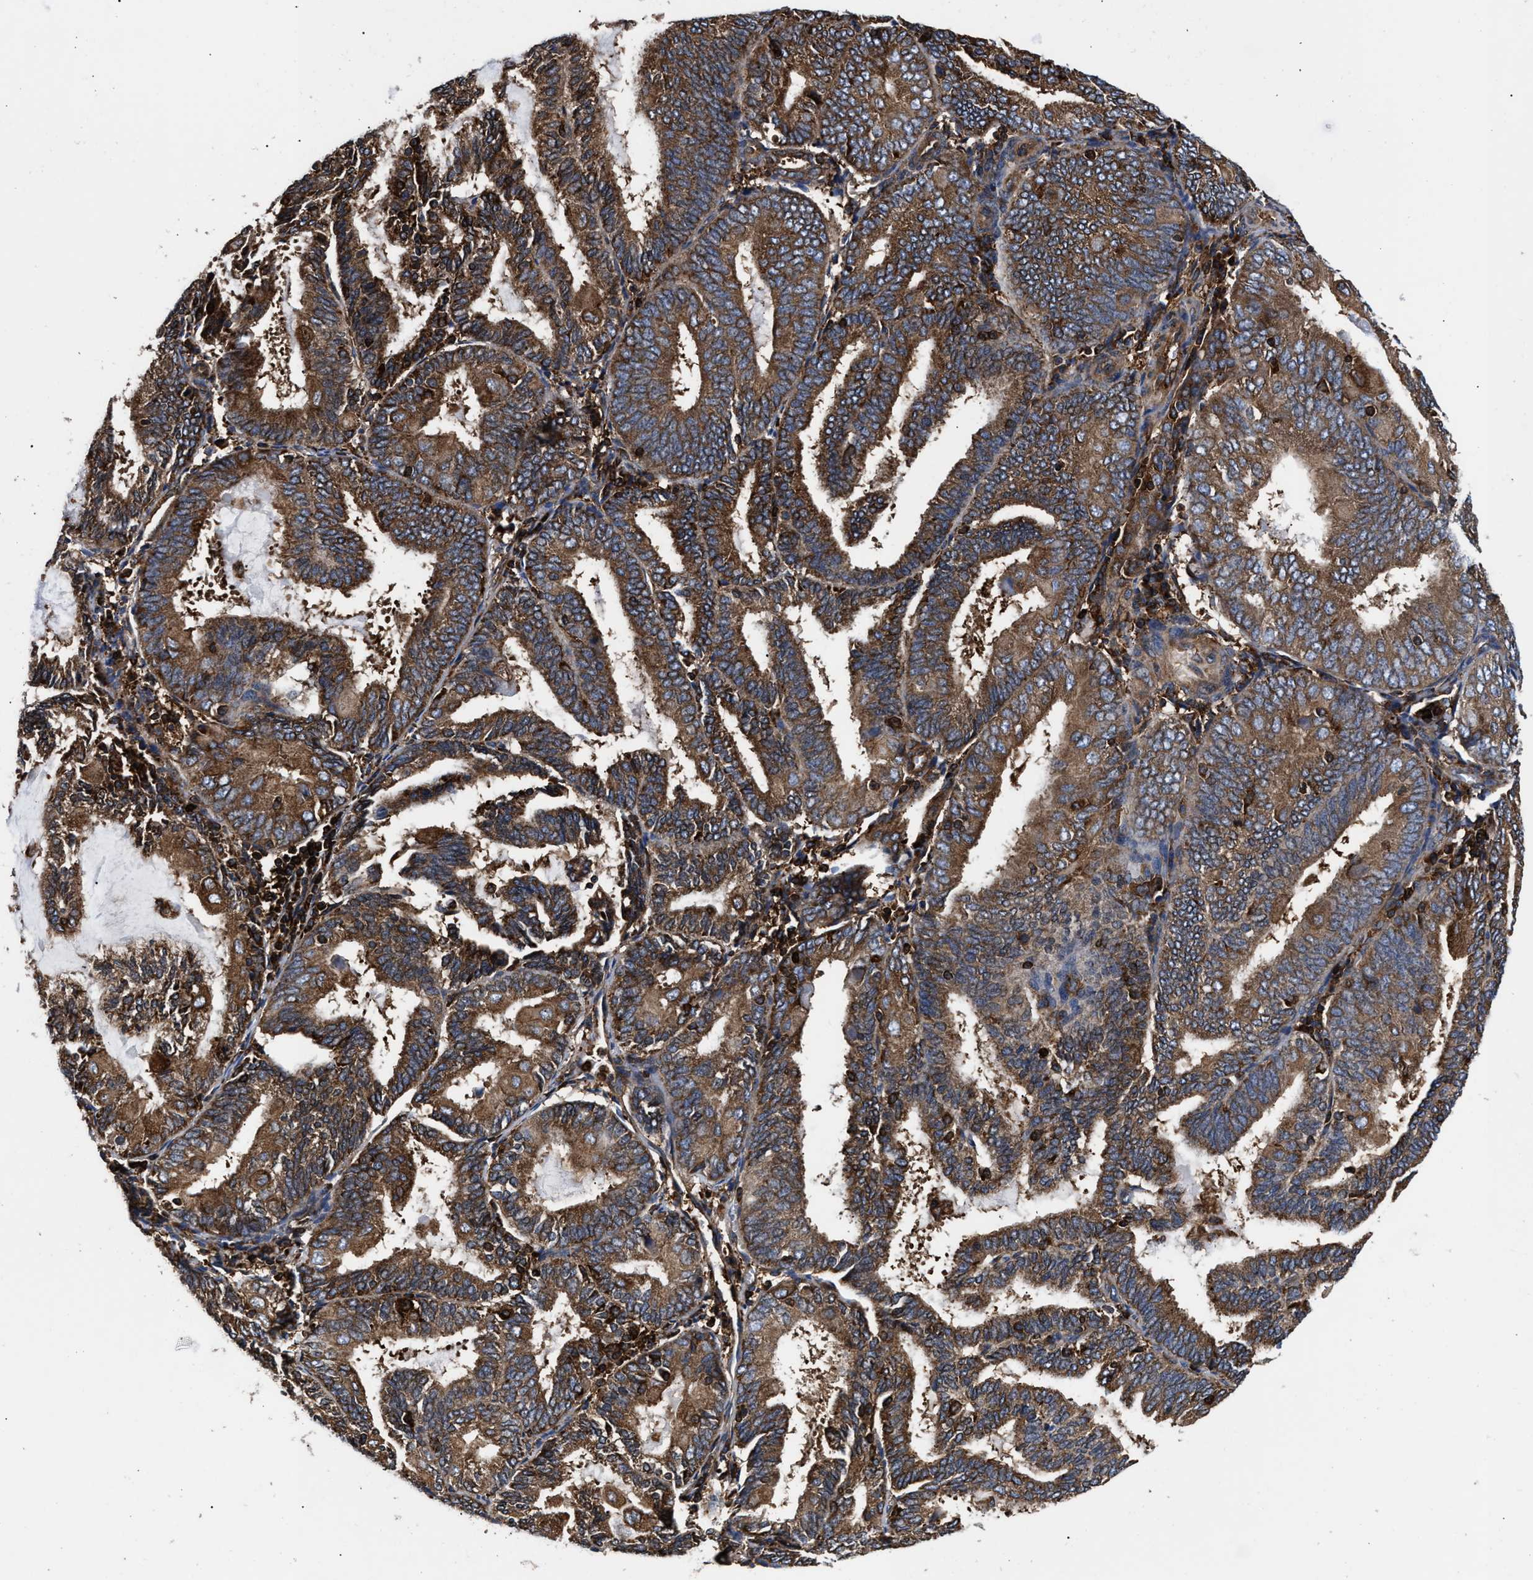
{"staining": {"intensity": "strong", "quantity": ">75%", "location": "cytoplasmic/membranous"}, "tissue": "endometrial cancer", "cell_type": "Tumor cells", "image_type": "cancer", "snomed": [{"axis": "morphology", "description": "Adenocarcinoma, NOS"}, {"axis": "topography", "description": "Endometrium"}], "caption": "Endometrial cancer stained with immunohistochemistry (IHC) displays strong cytoplasmic/membranous staining in about >75% of tumor cells.", "gene": "KYAT1", "patient": {"sex": "female", "age": 81}}